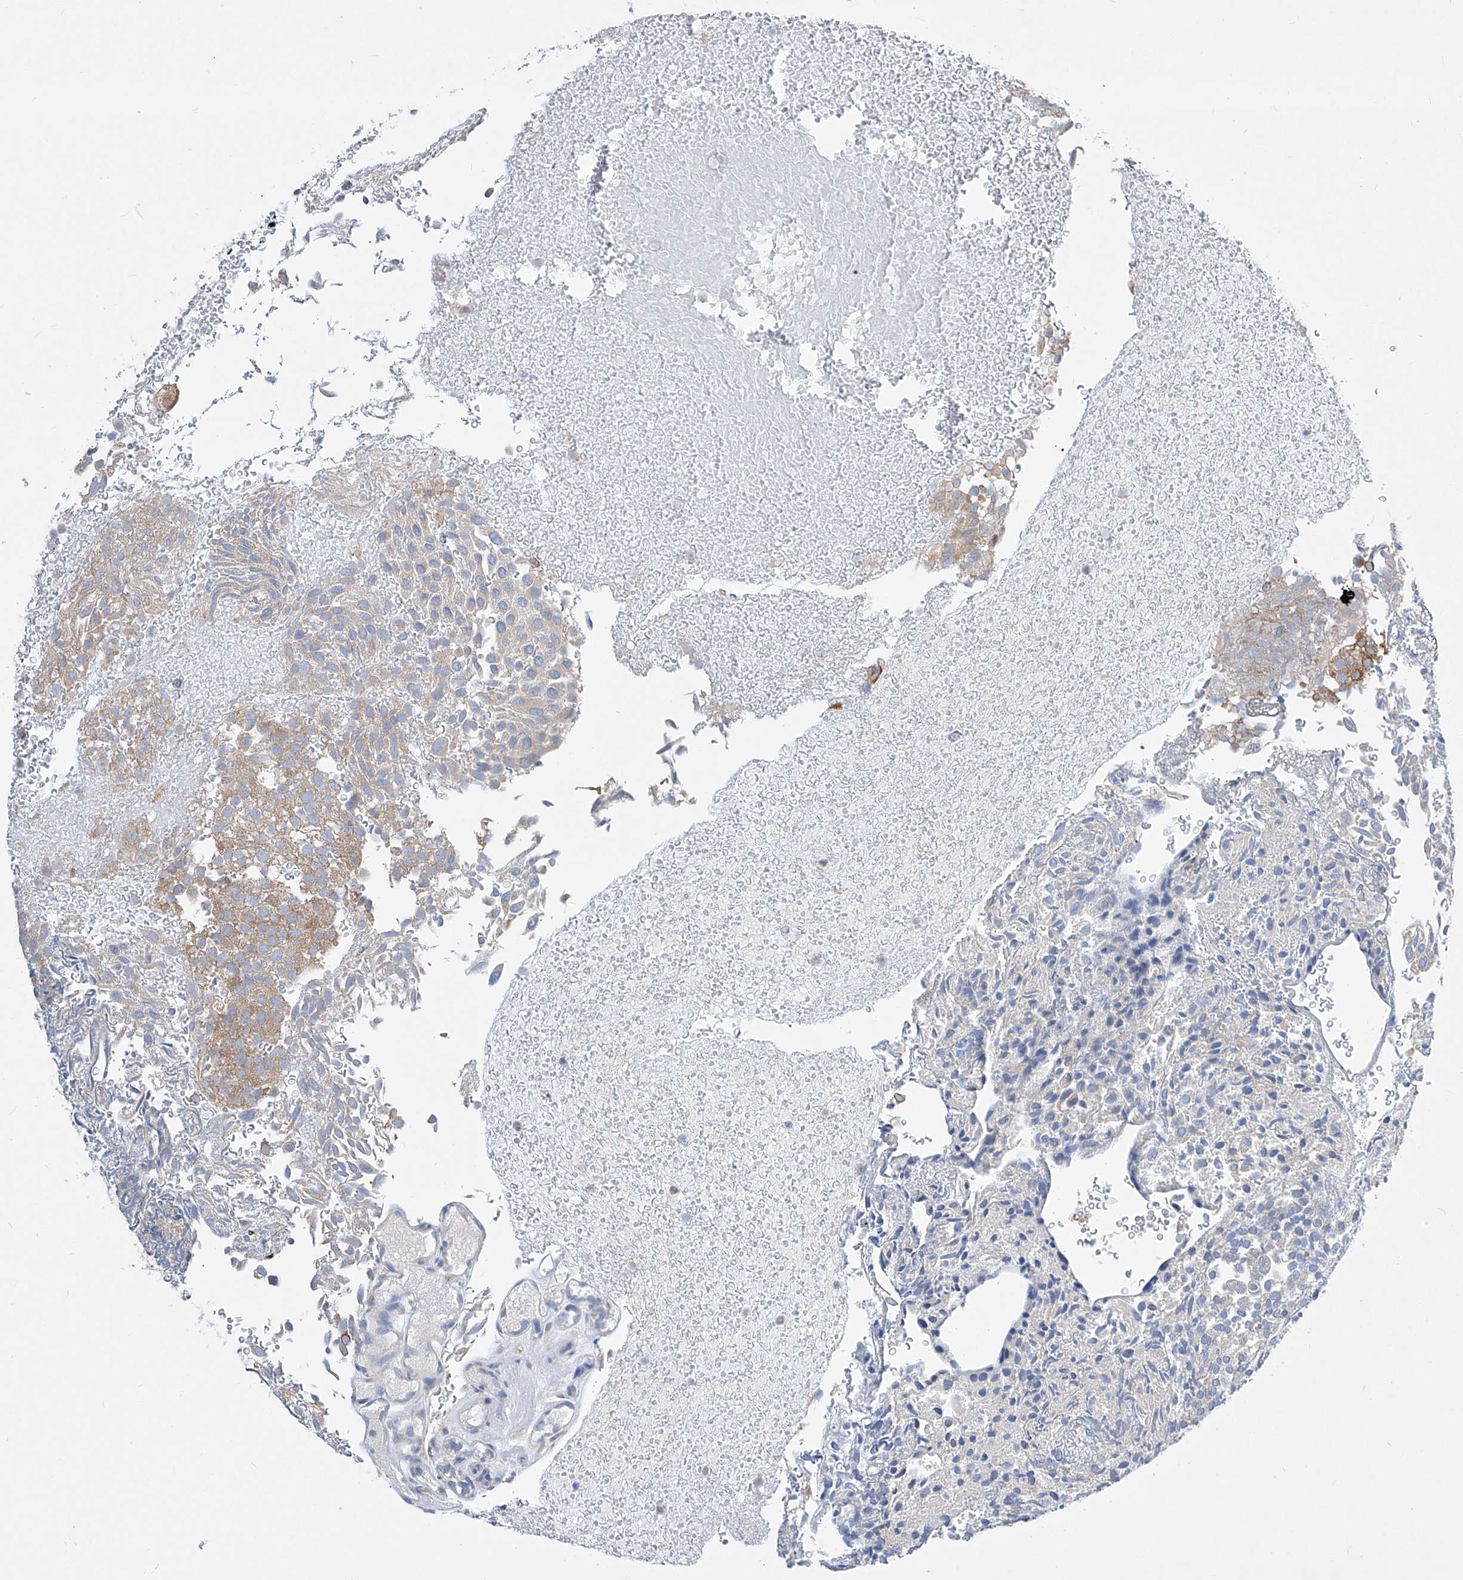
{"staining": {"intensity": "moderate", "quantity": "25%-75%", "location": "cytoplasmic/membranous"}, "tissue": "urothelial cancer", "cell_type": "Tumor cells", "image_type": "cancer", "snomed": [{"axis": "morphology", "description": "Urothelial carcinoma, Low grade"}, {"axis": "topography", "description": "Urinary bladder"}], "caption": "A histopathology image of human urothelial cancer stained for a protein displays moderate cytoplasmic/membranous brown staining in tumor cells. (Brightfield microscopy of DAB IHC at high magnification).", "gene": "UFL1", "patient": {"sex": "male", "age": 78}}